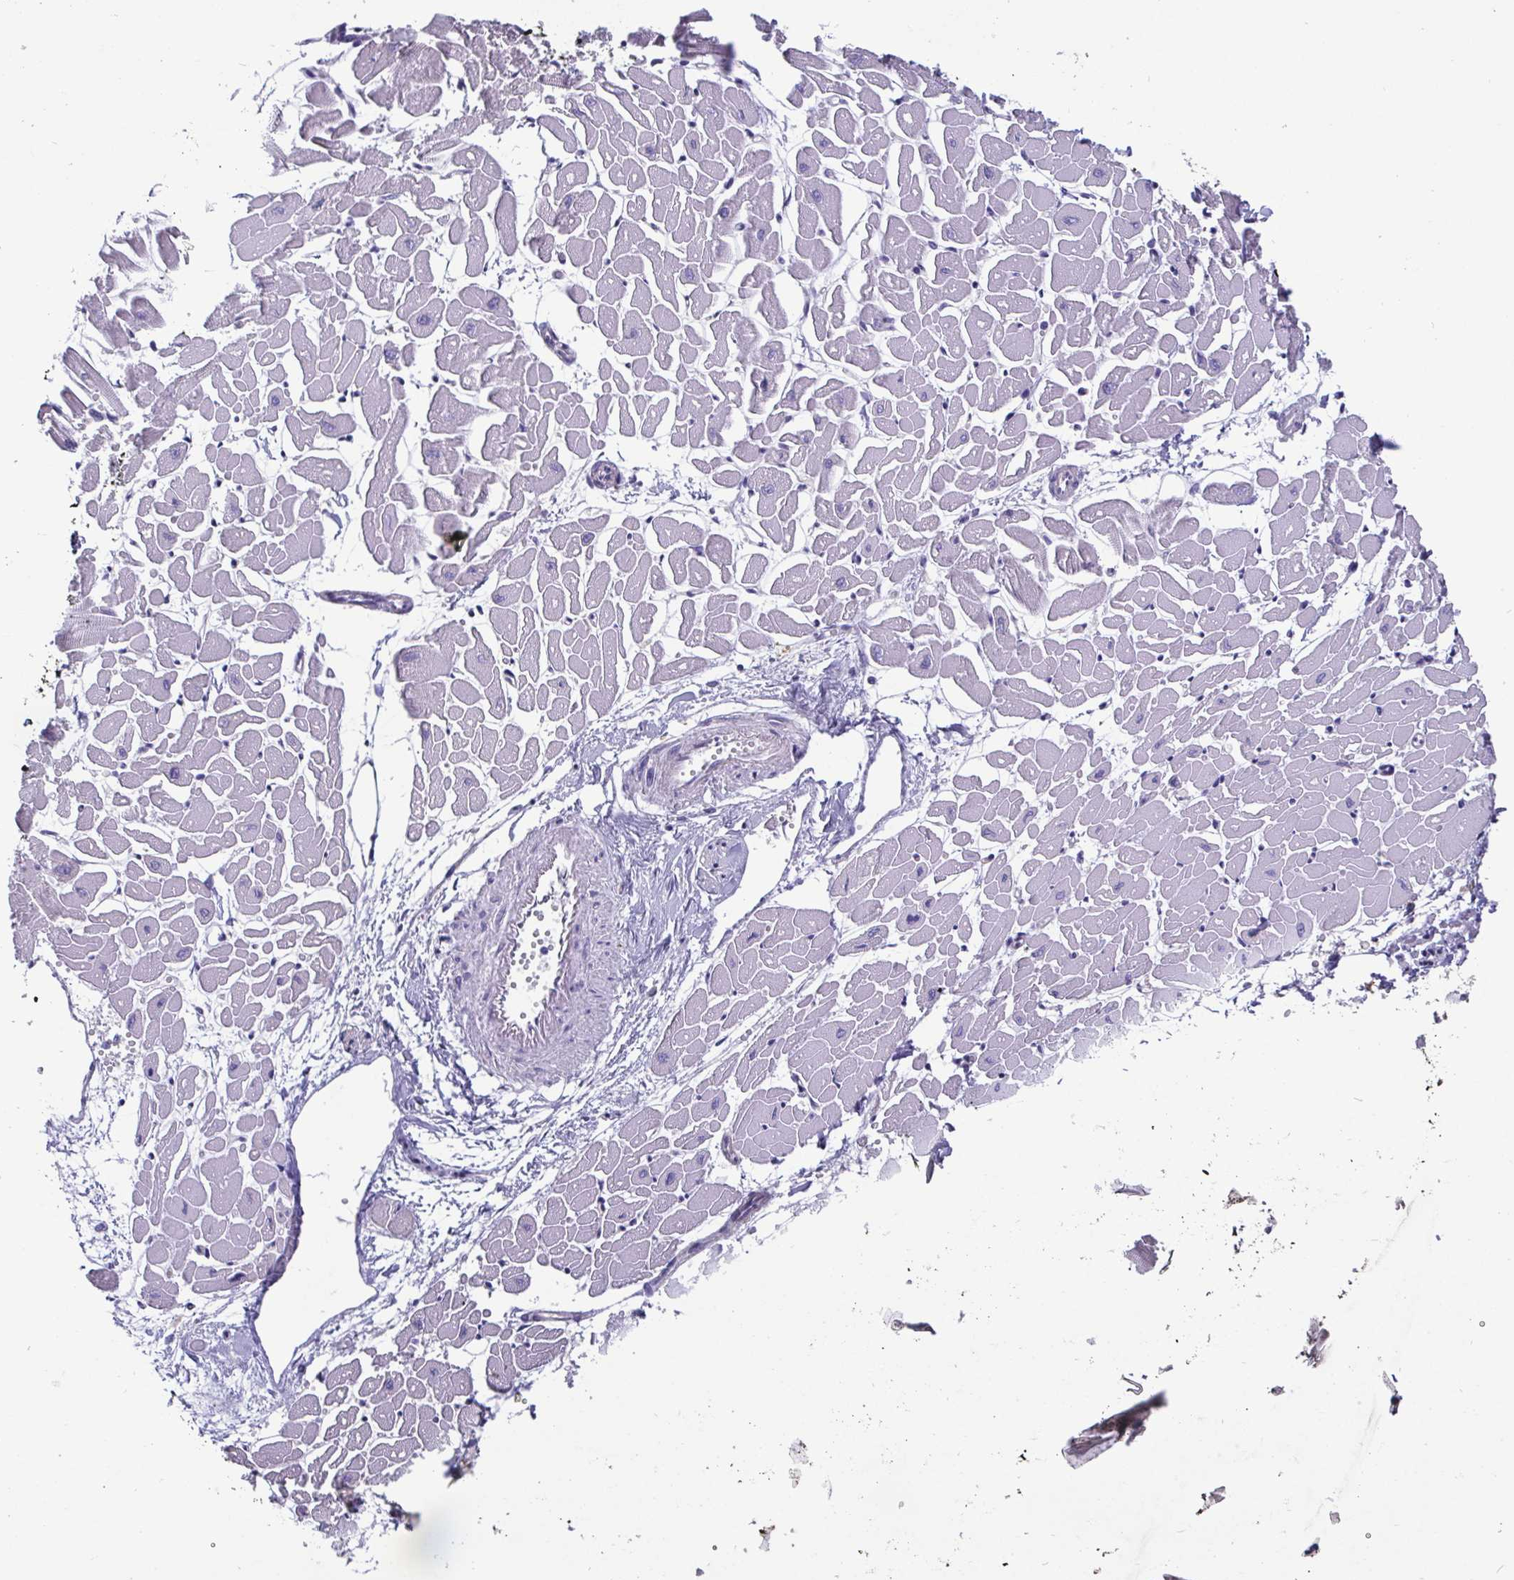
{"staining": {"intensity": "negative", "quantity": "none", "location": "none"}, "tissue": "heart muscle", "cell_type": "Cardiomyocytes", "image_type": "normal", "snomed": [{"axis": "morphology", "description": "Normal tissue, NOS"}, {"axis": "topography", "description": "Heart"}], "caption": "Immunohistochemistry micrograph of normal heart muscle: human heart muscle stained with DAB displays no significant protein staining in cardiomyocytes. Nuclei are stained in blue.", "gene": "IDH1", "patient": {"sex": "male", "age": 57}}